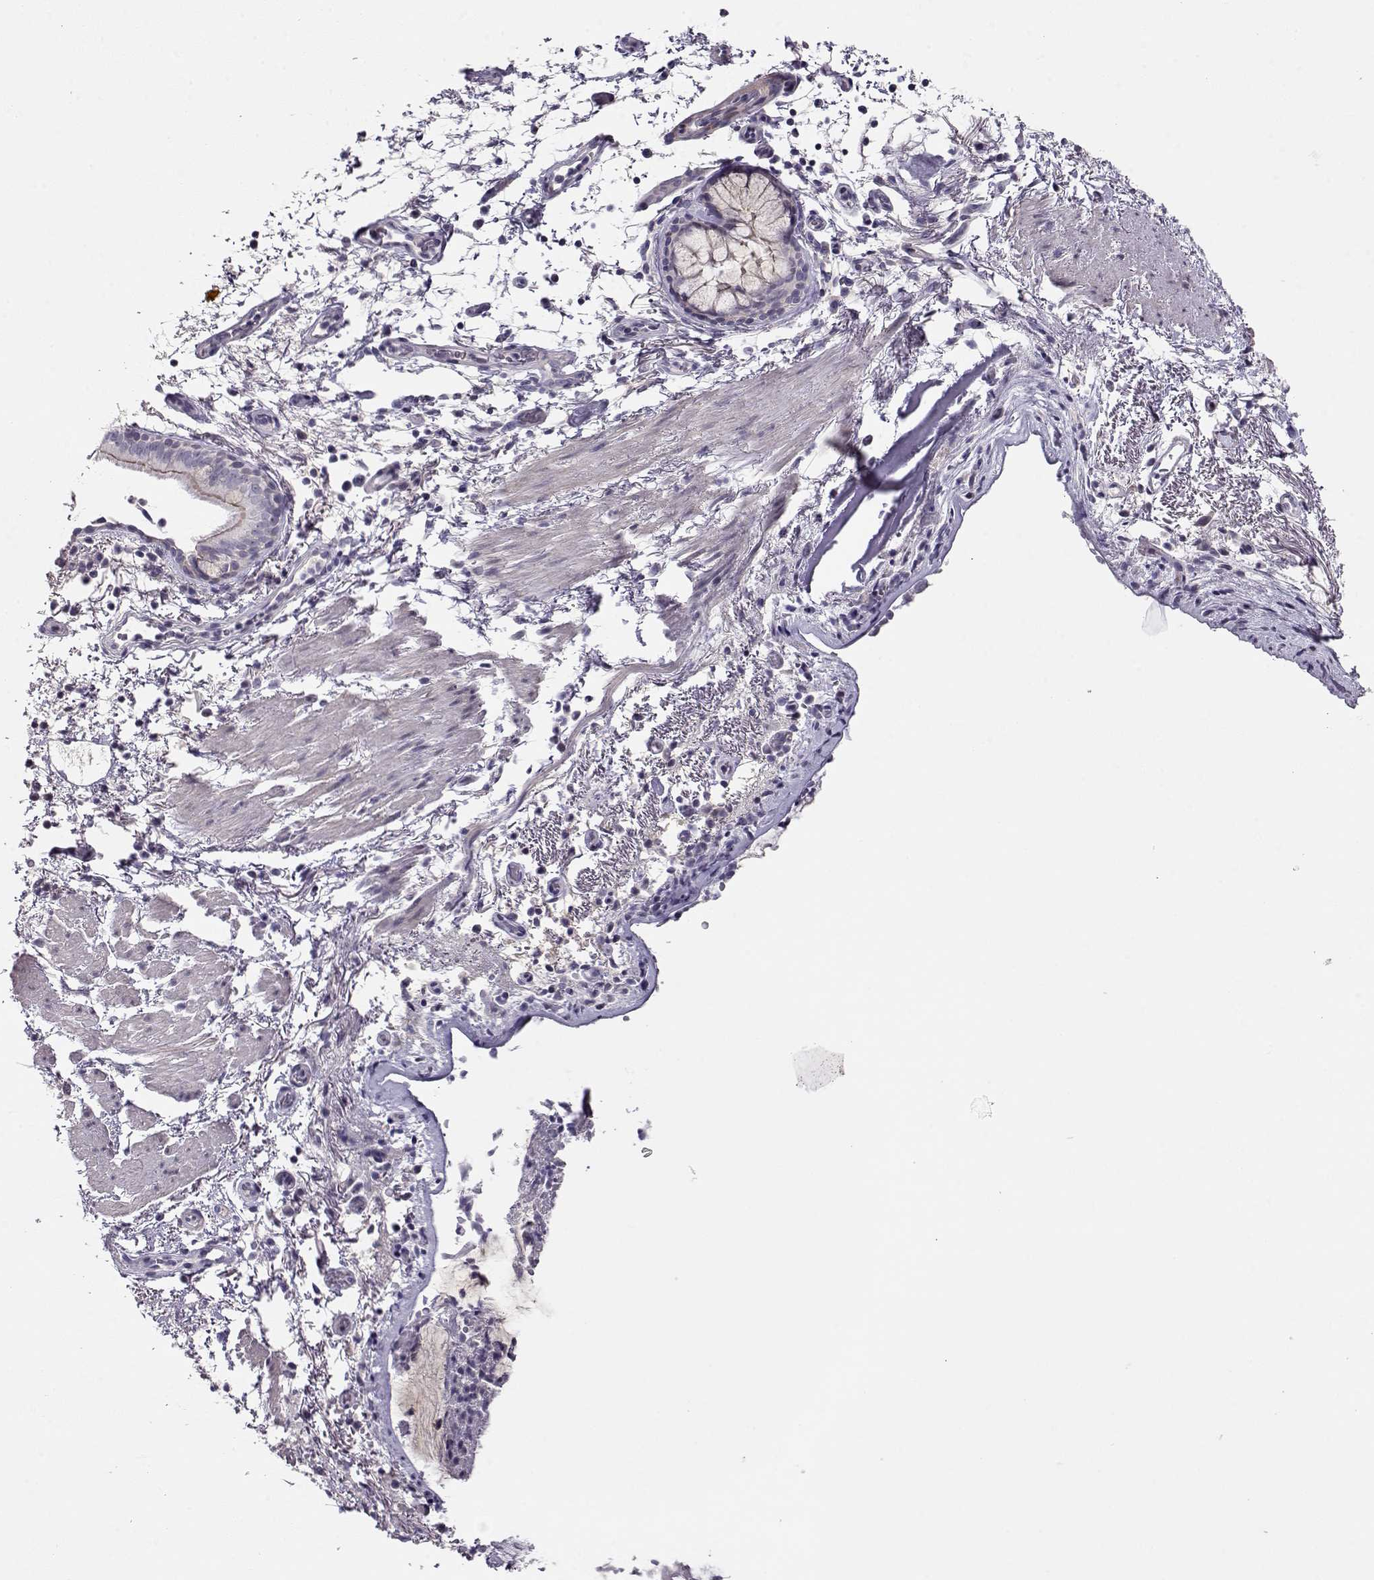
{"staining": {"intensity": "negative", "quantity": "none", "location": "none"}, "tissue": "bronchus", "cell_type": "Respiratory epithelial cells", "image_type": "normal", "snomed": [{"axis": "morphology", "description": "Normal tissue, NOS"}, {"axis": "topography", "description": "Bronchus"}], "caption": "Respiratory epithelial cells are negative for brown protein staining in normal bronchus. The staining is performed using DAB brown chromogen with nuclei counter-stained in using hematoxylin.", "gene": "CRX", "patient": {"sex": "female", "age": 64}}